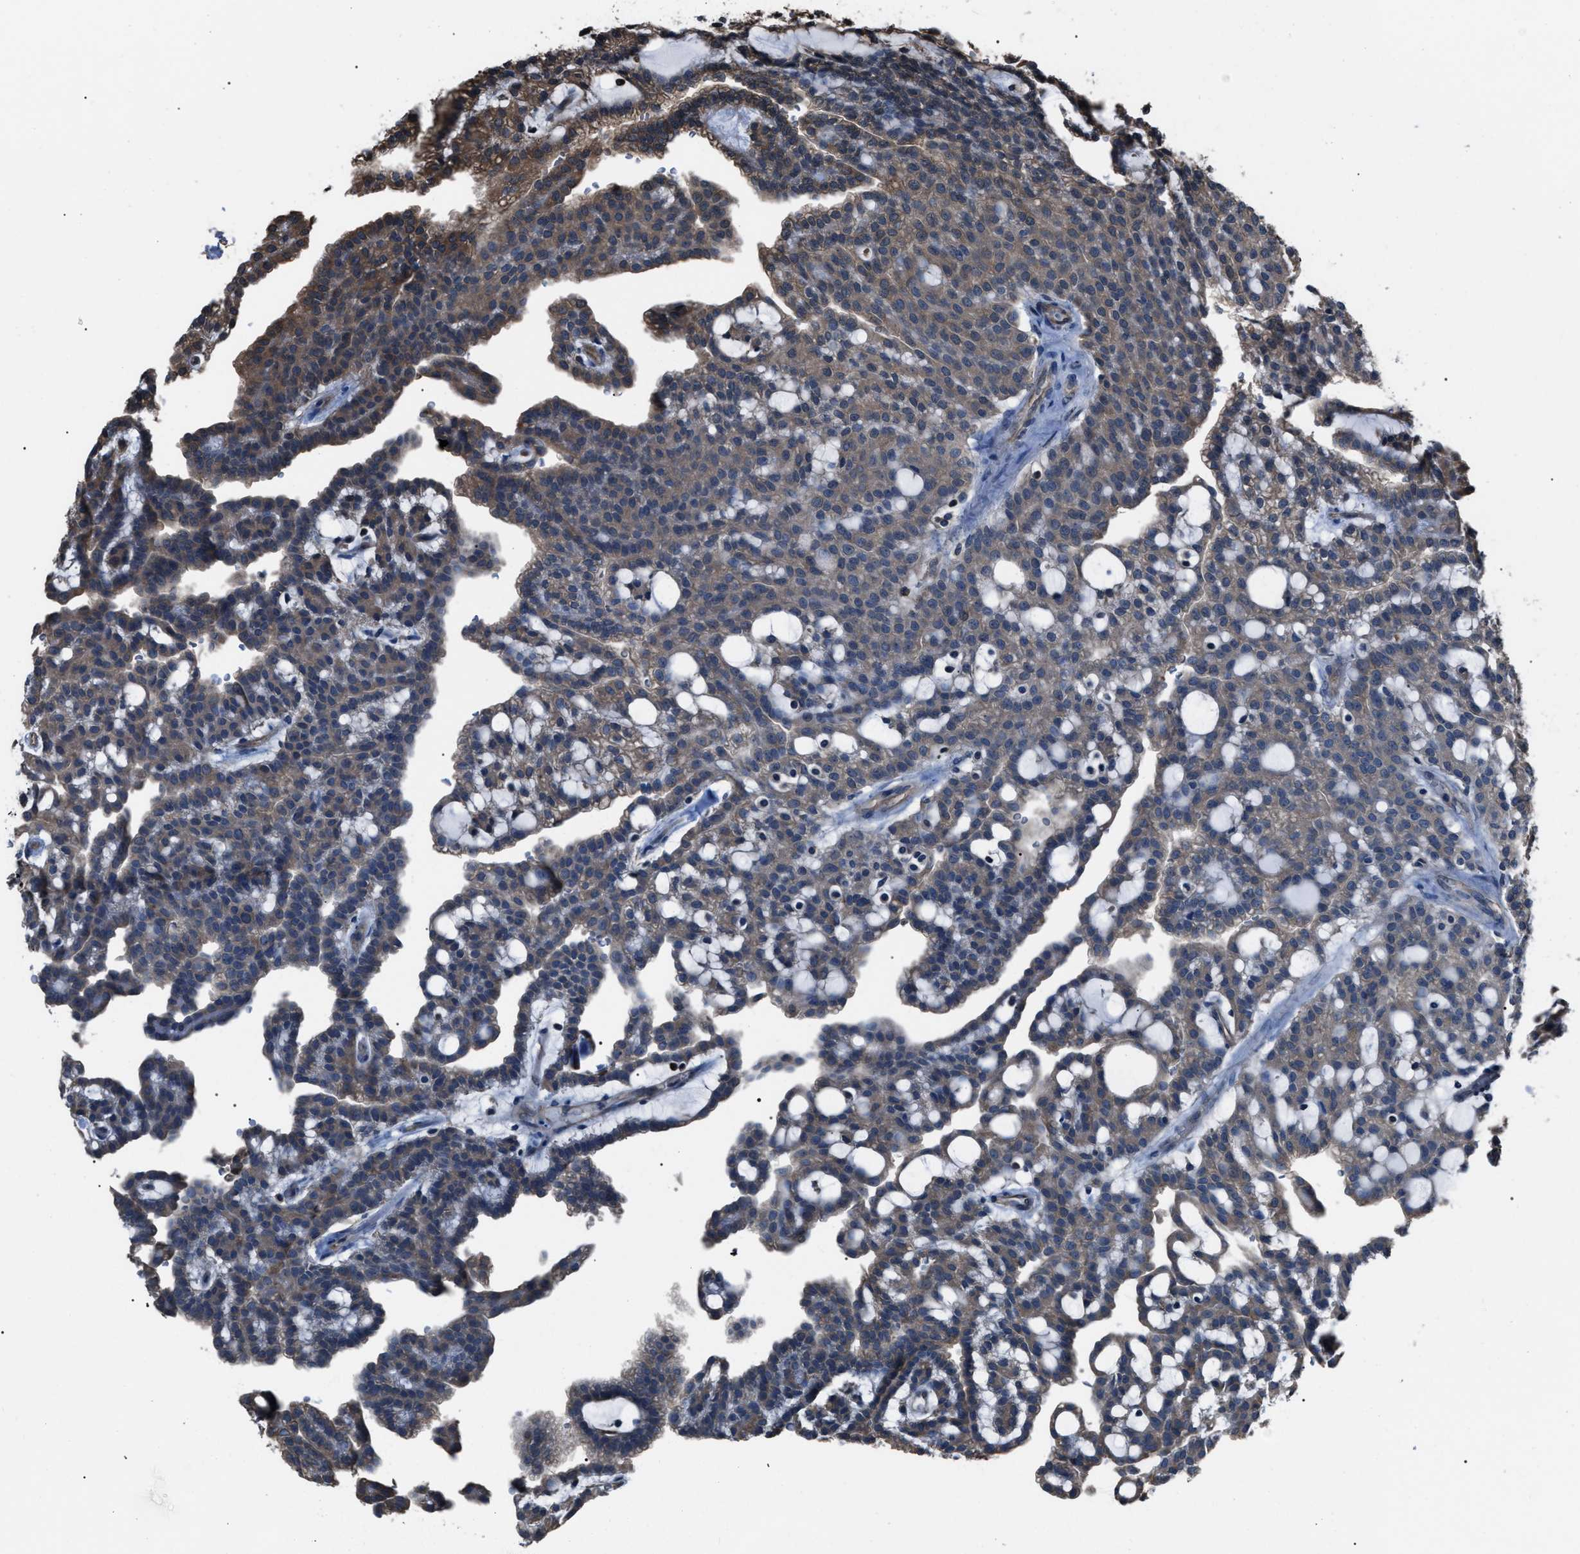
{"staining": {"intensity": "moderate", "quantity": ">75%", "location": "cytoplasmic/membranous"}, "tissue": "renal cancer", "cell_type": "Tumor cells", "image_type": "cancer", "snomed": [{"axis": "morphology", "description": "Adenocarcinoma, NOS"}, {"axis": "topography", "description": "Kidney"}], "caption": "Adenocarcinoma (renal) stained with DAB immunohistochemistry reveals medium levels of moderate cytoplasmic/membranous expression in about >75% of tumor cells.", "gene": "PDCD5", "patient": {"sex": "male", "age": 63}}